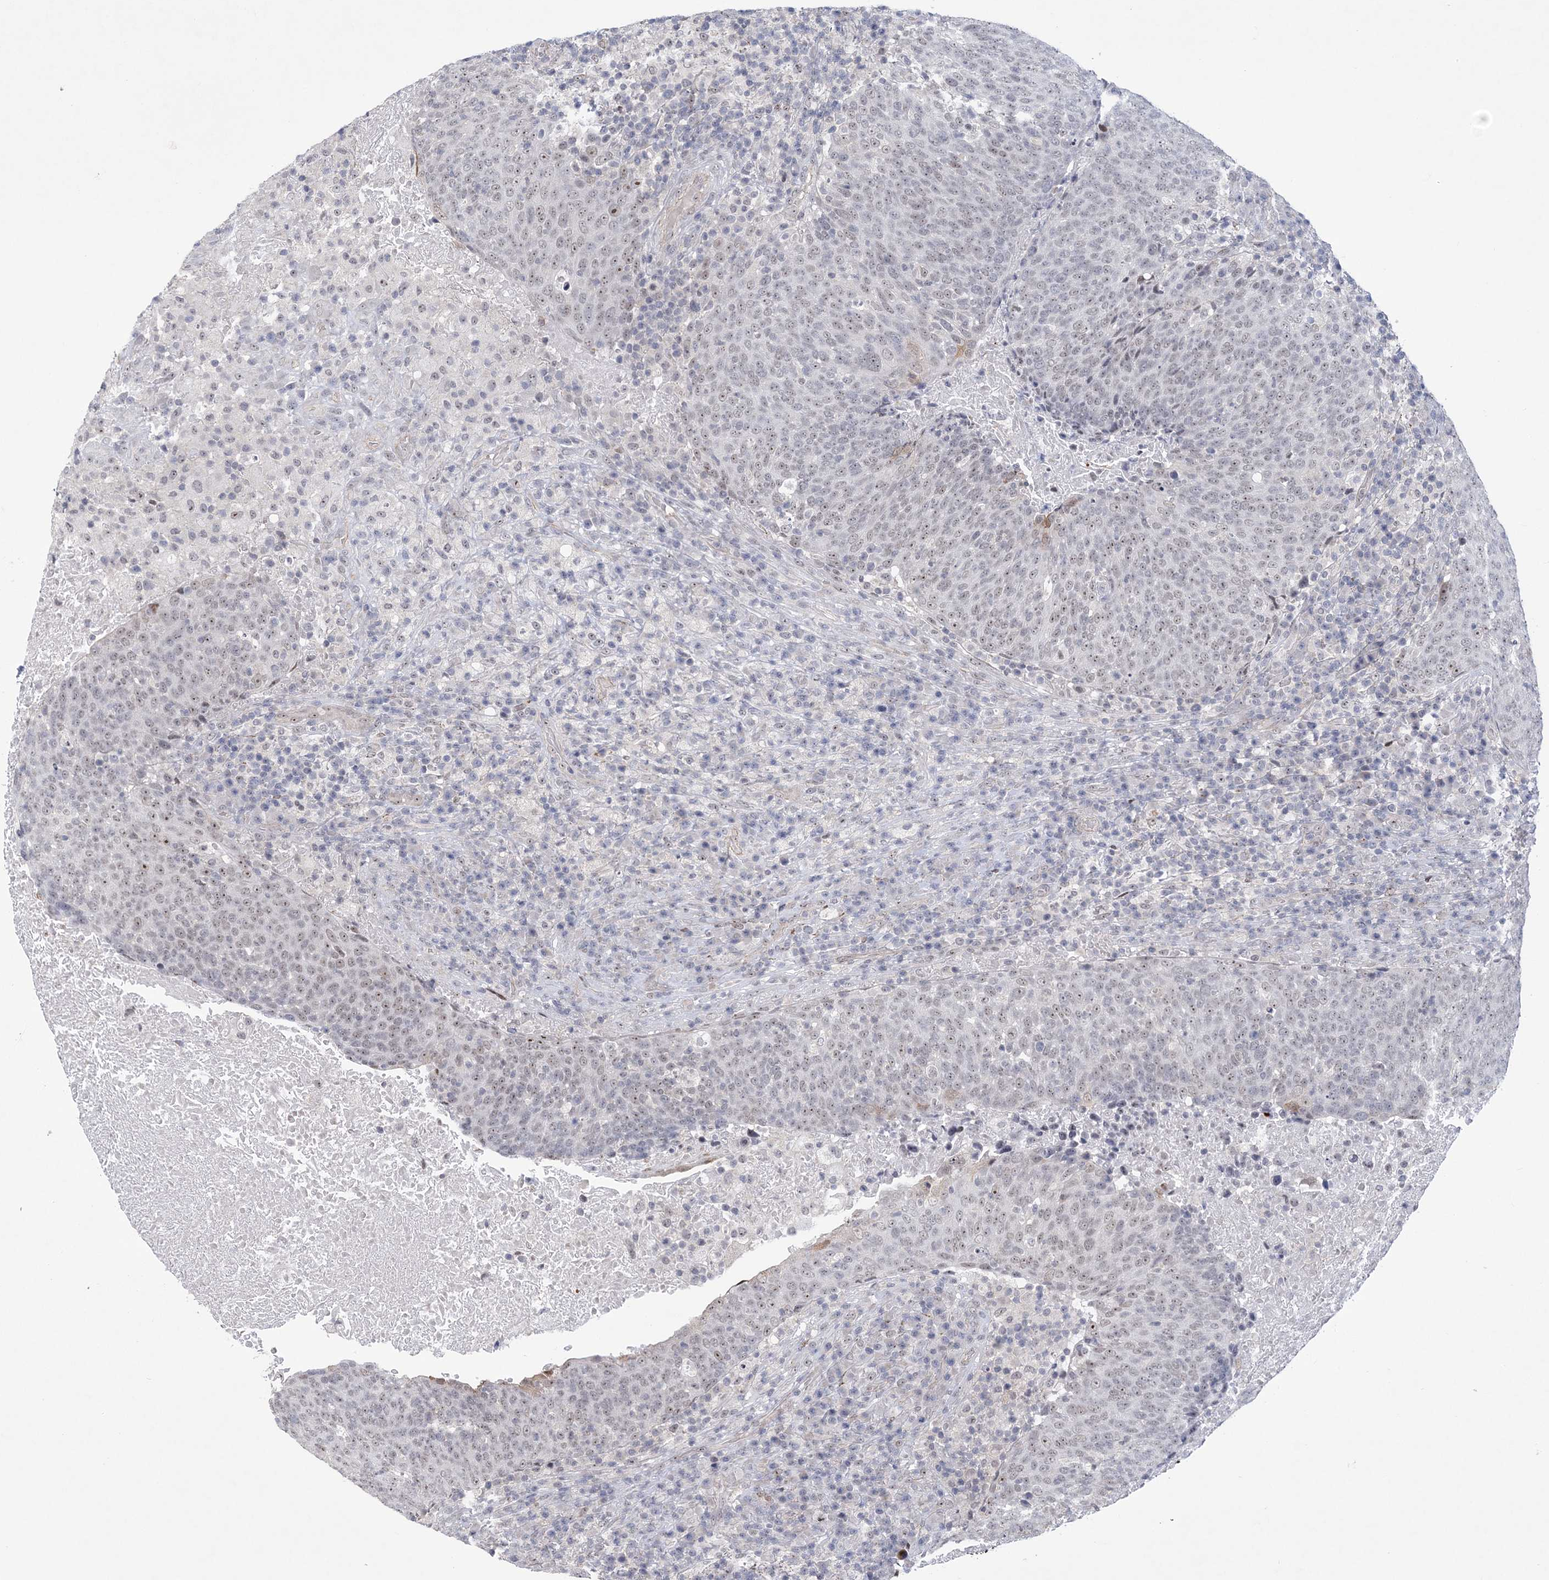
{"staining": {"intensity": "weak", "quantity": "25%-75%", "location": "nuclear"}, "tissue": "head and neck cancer", "cell_type": "Tumor cells", "image_type": "cancer", "snomed": [{"axis": "morphology", "description": "Squamous cell carcinoma, NOS"}, {"axis": "morphology", "description": "Squamous cell carcinoma, metastatic, NOS"}, {"axis": "topography", "description": "Lymph node"}, {"axis": "topography", "description": "Head-Neck"}], "caption": "Immunohistochemical staining of head and neck cancer (squamous cell carcinoma) reveals low levels of weak nuclear positivity in about 25%-75% of tumor cells. Ihc stains the protein in brown and the nuclei are stained blue.", "gene": "HOMEZ", "patient": {"sex": "male", "age": 62}}